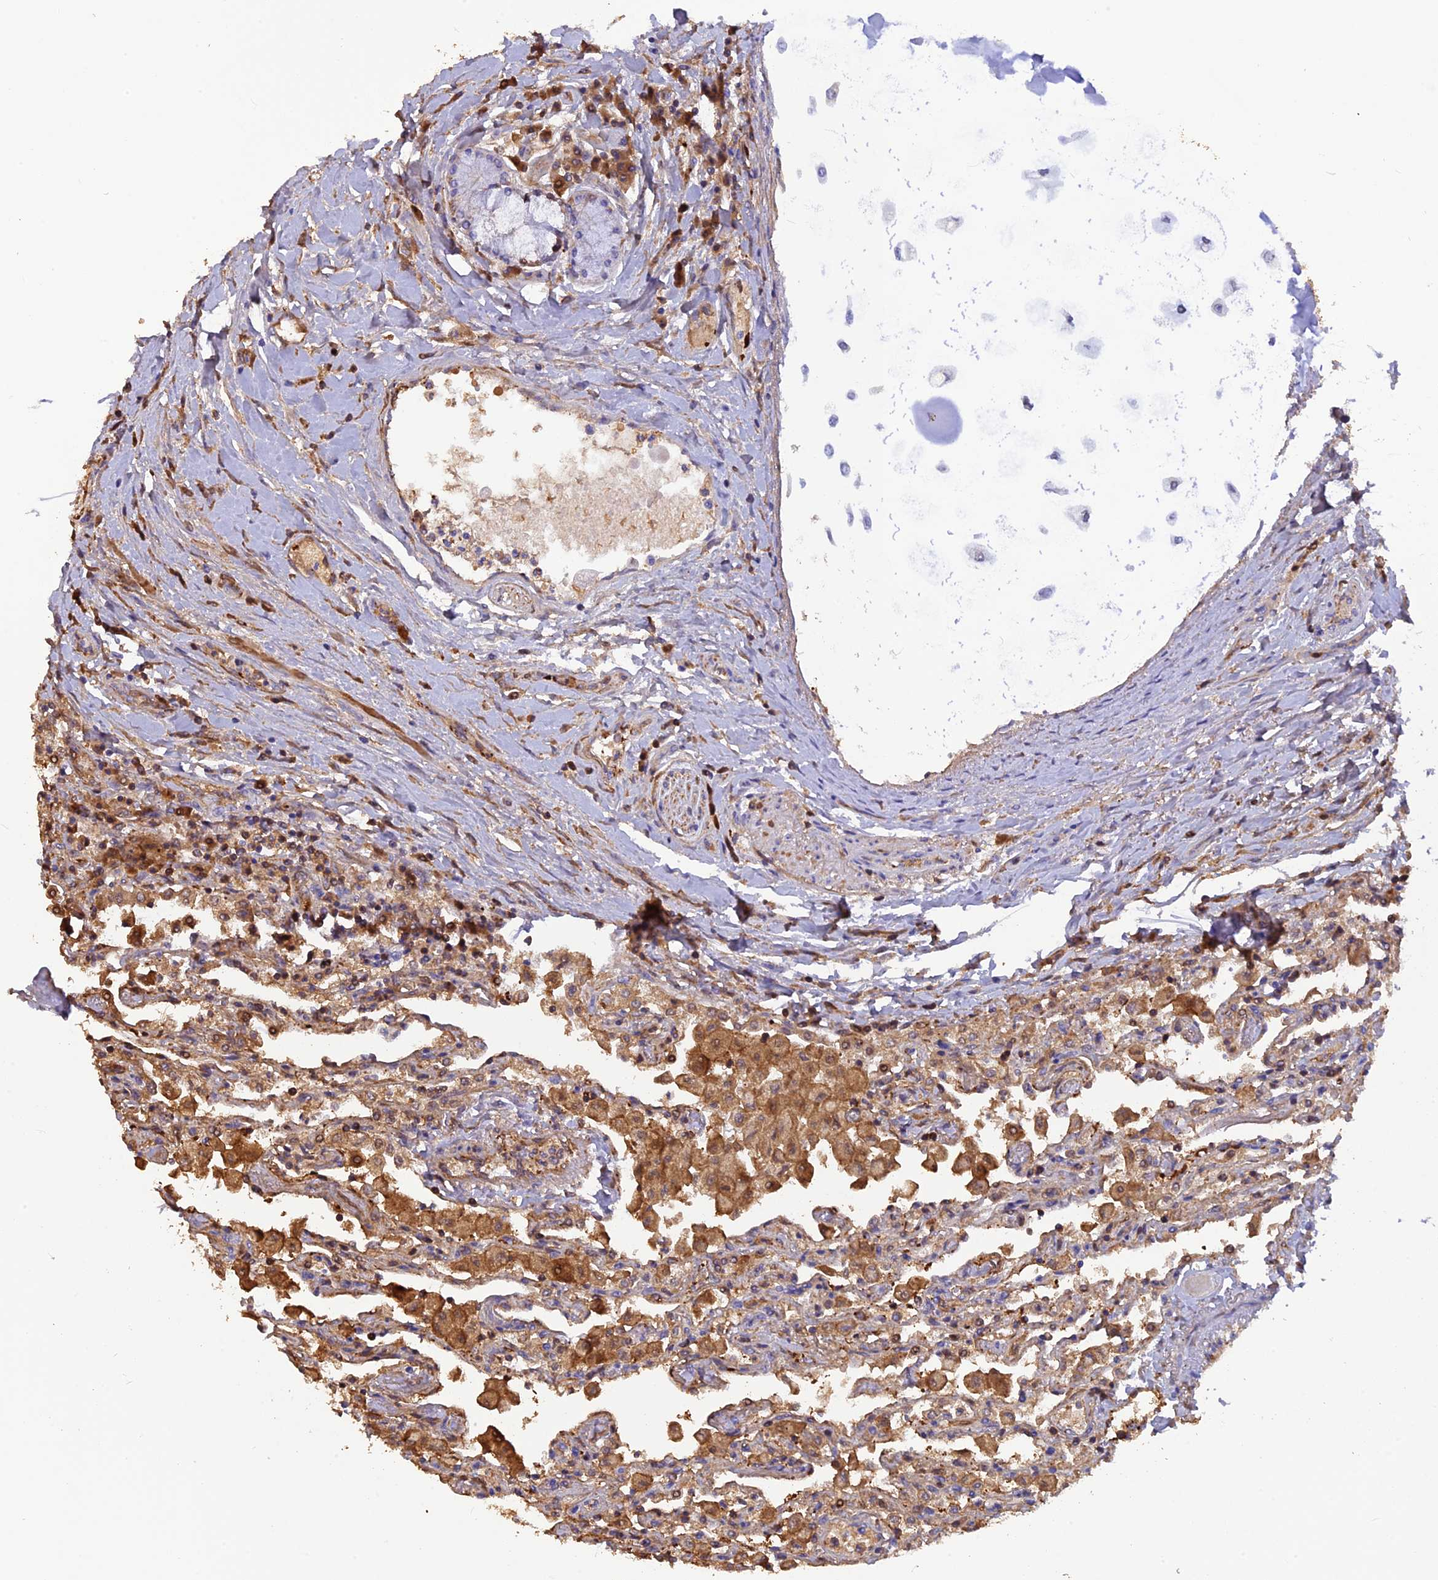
{"staining": {"intensity": "moderate", "quantity": "<25%", "location": "cytoplasmic/membranous,nuclear"}, "tissue": "lung", "cell_type": "Alveolar cells", "image_type": "normal", "snomed": [{"axis": "morphology", "description": "Normal tissue, NOS"}, {"axis": "topography", "description": "Bronchus"}, {"axis": "topography", "description": "Lung"}], "caption": "Protein staining reveals moderate cytoplasmic/membranous,nuclear staining in approximately <25% of alveolar cells in unremarkable lung. Ihc stains the protein in brown and the nuclei are stained blue.", "gene": "PZP", "patient": {"sex": "female", "age": 49}}